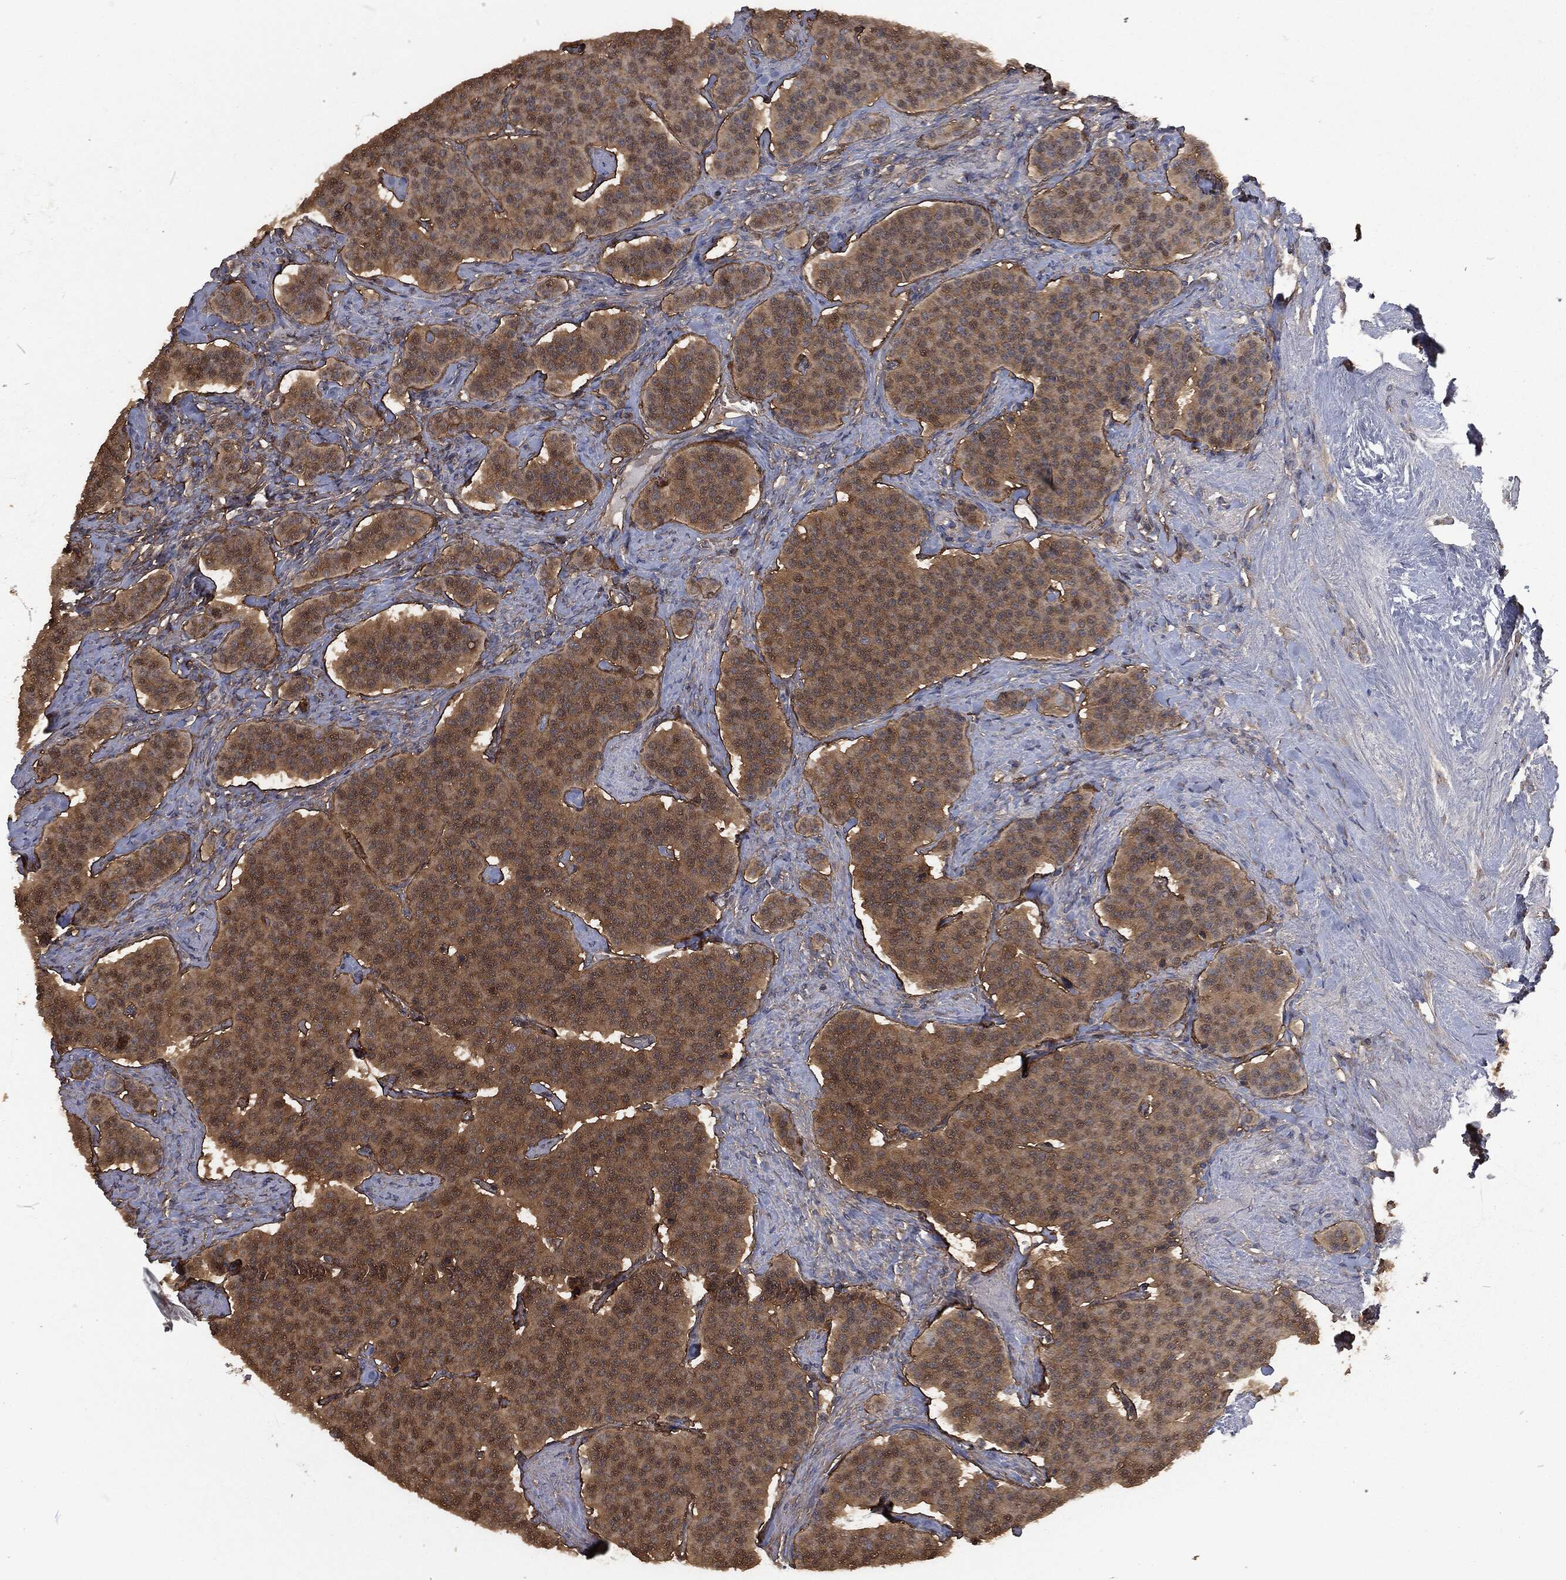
{"staining": {"intensity": "moderate", "quantity": ">75%", "location": "cytoplasmic/membranous"}, "tissue": "carcinoid", "cell_type": "Tumor cells", "image_type": "cancer", "snomed": [{"axis": "morphology", "description": "Carcinoid, malignant, NOS"}, {"axis": "topography", "description": "Small intestine"}], "caption": "Protein staining reveals moderate cytoplasmic/membranous positivity in approximately >75% of tumor cells in carcinoid.", "gene": "PRDX4", "patient": {"sex": "female", "age": 58}}